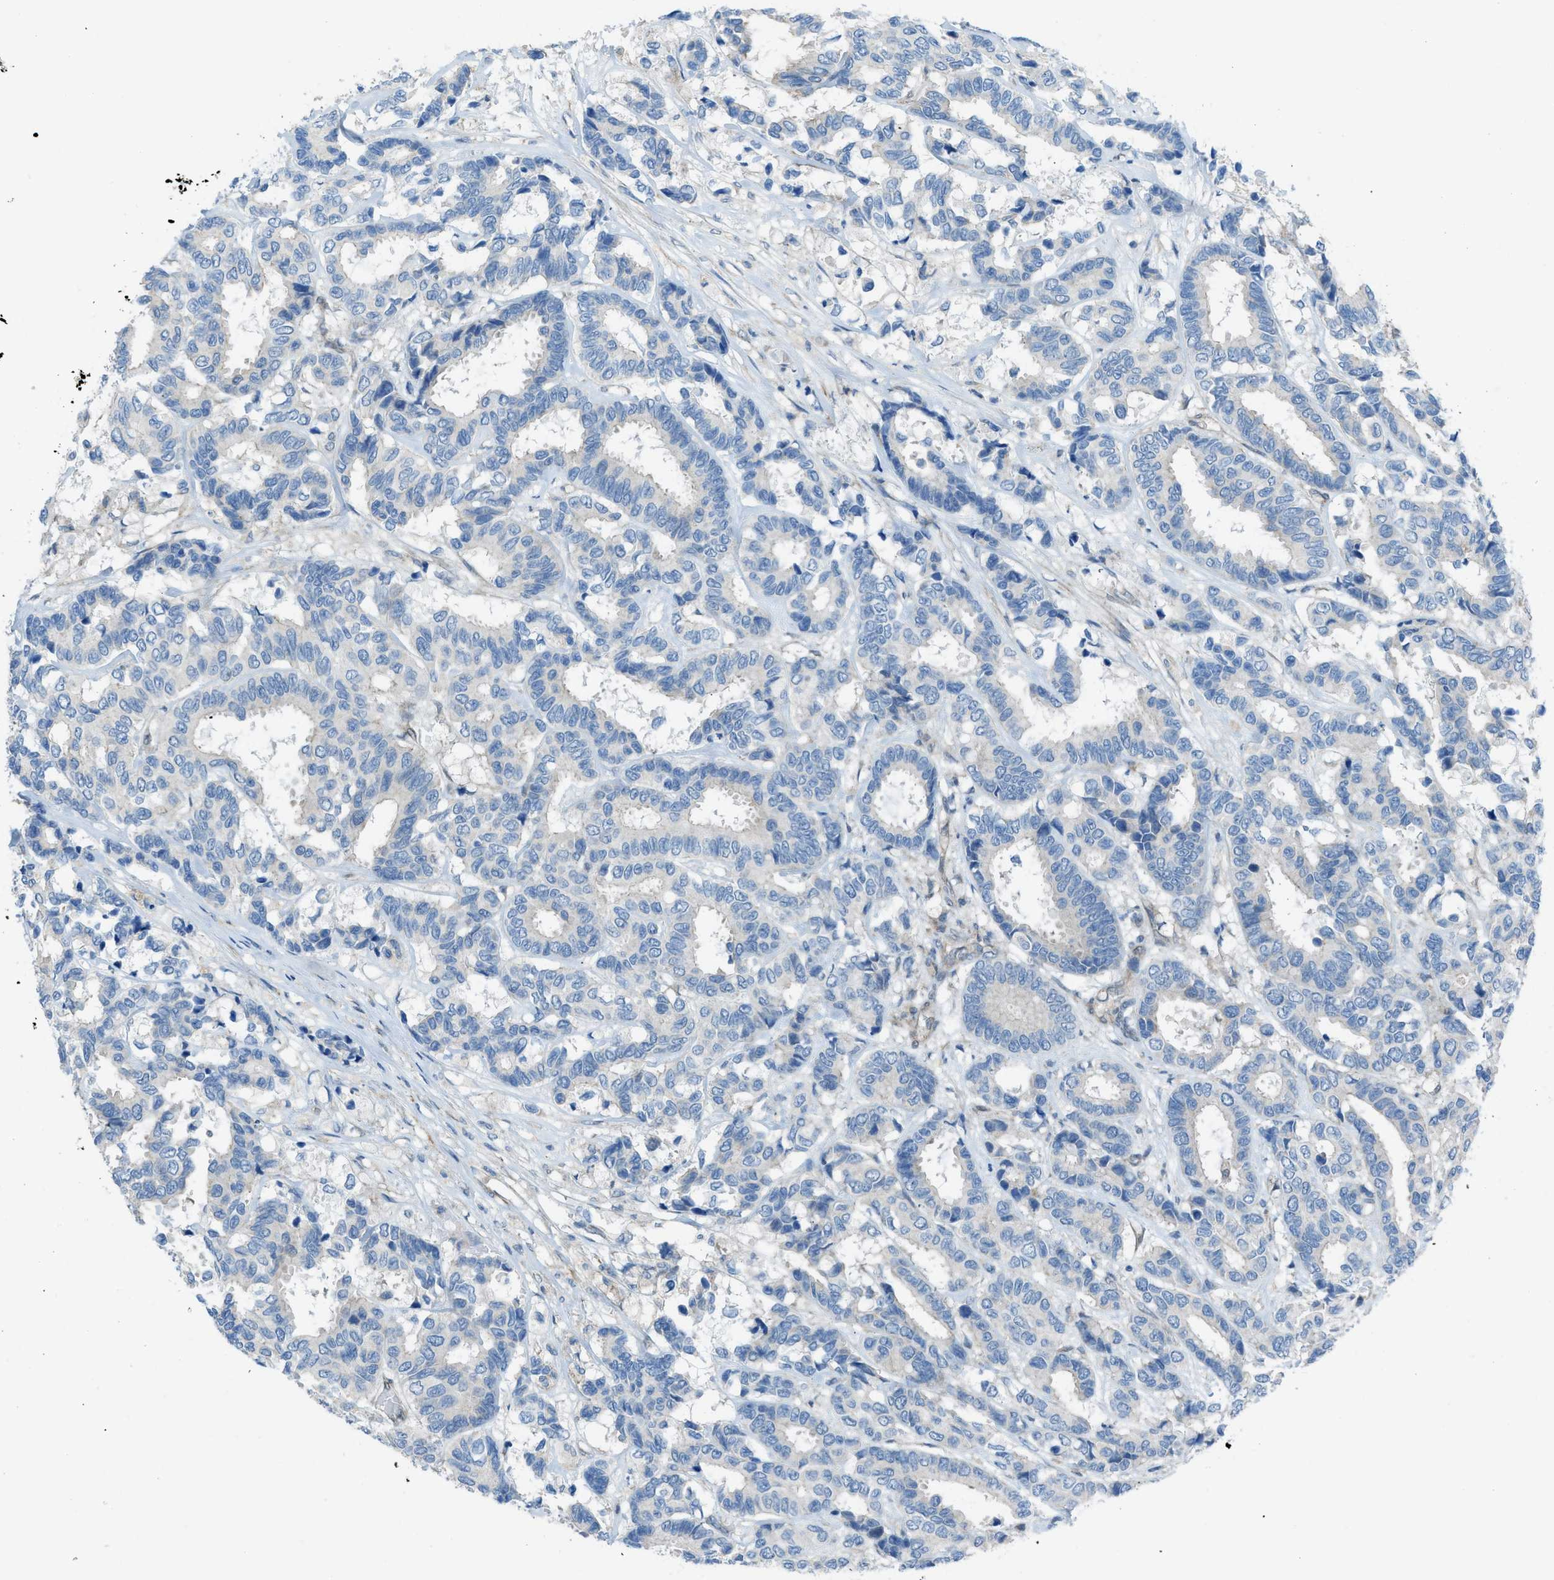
{"staining": {"intensity": "negative", "quantity": "none", "location": "none"}, "tissue": "breast cancer", "cell_type": "Tumor cells", "image_type": "cancer", "snomed": [{"axis": "morphology", "description": "Duct carcinoma"}, {"axis": "topography", "description": "Breast"}], "caption": "A photomicrograph of infiltrating ductal carcinoma (breast) stained for a protein exhibits no brown staining in tumor cells. (Brightfield microscopy of DAB (3,3'-diaminobenzidine) immunohistochemistry at high magnification).", "gene": "PRKN", "patient": {"sex": "female", "age": 87}}